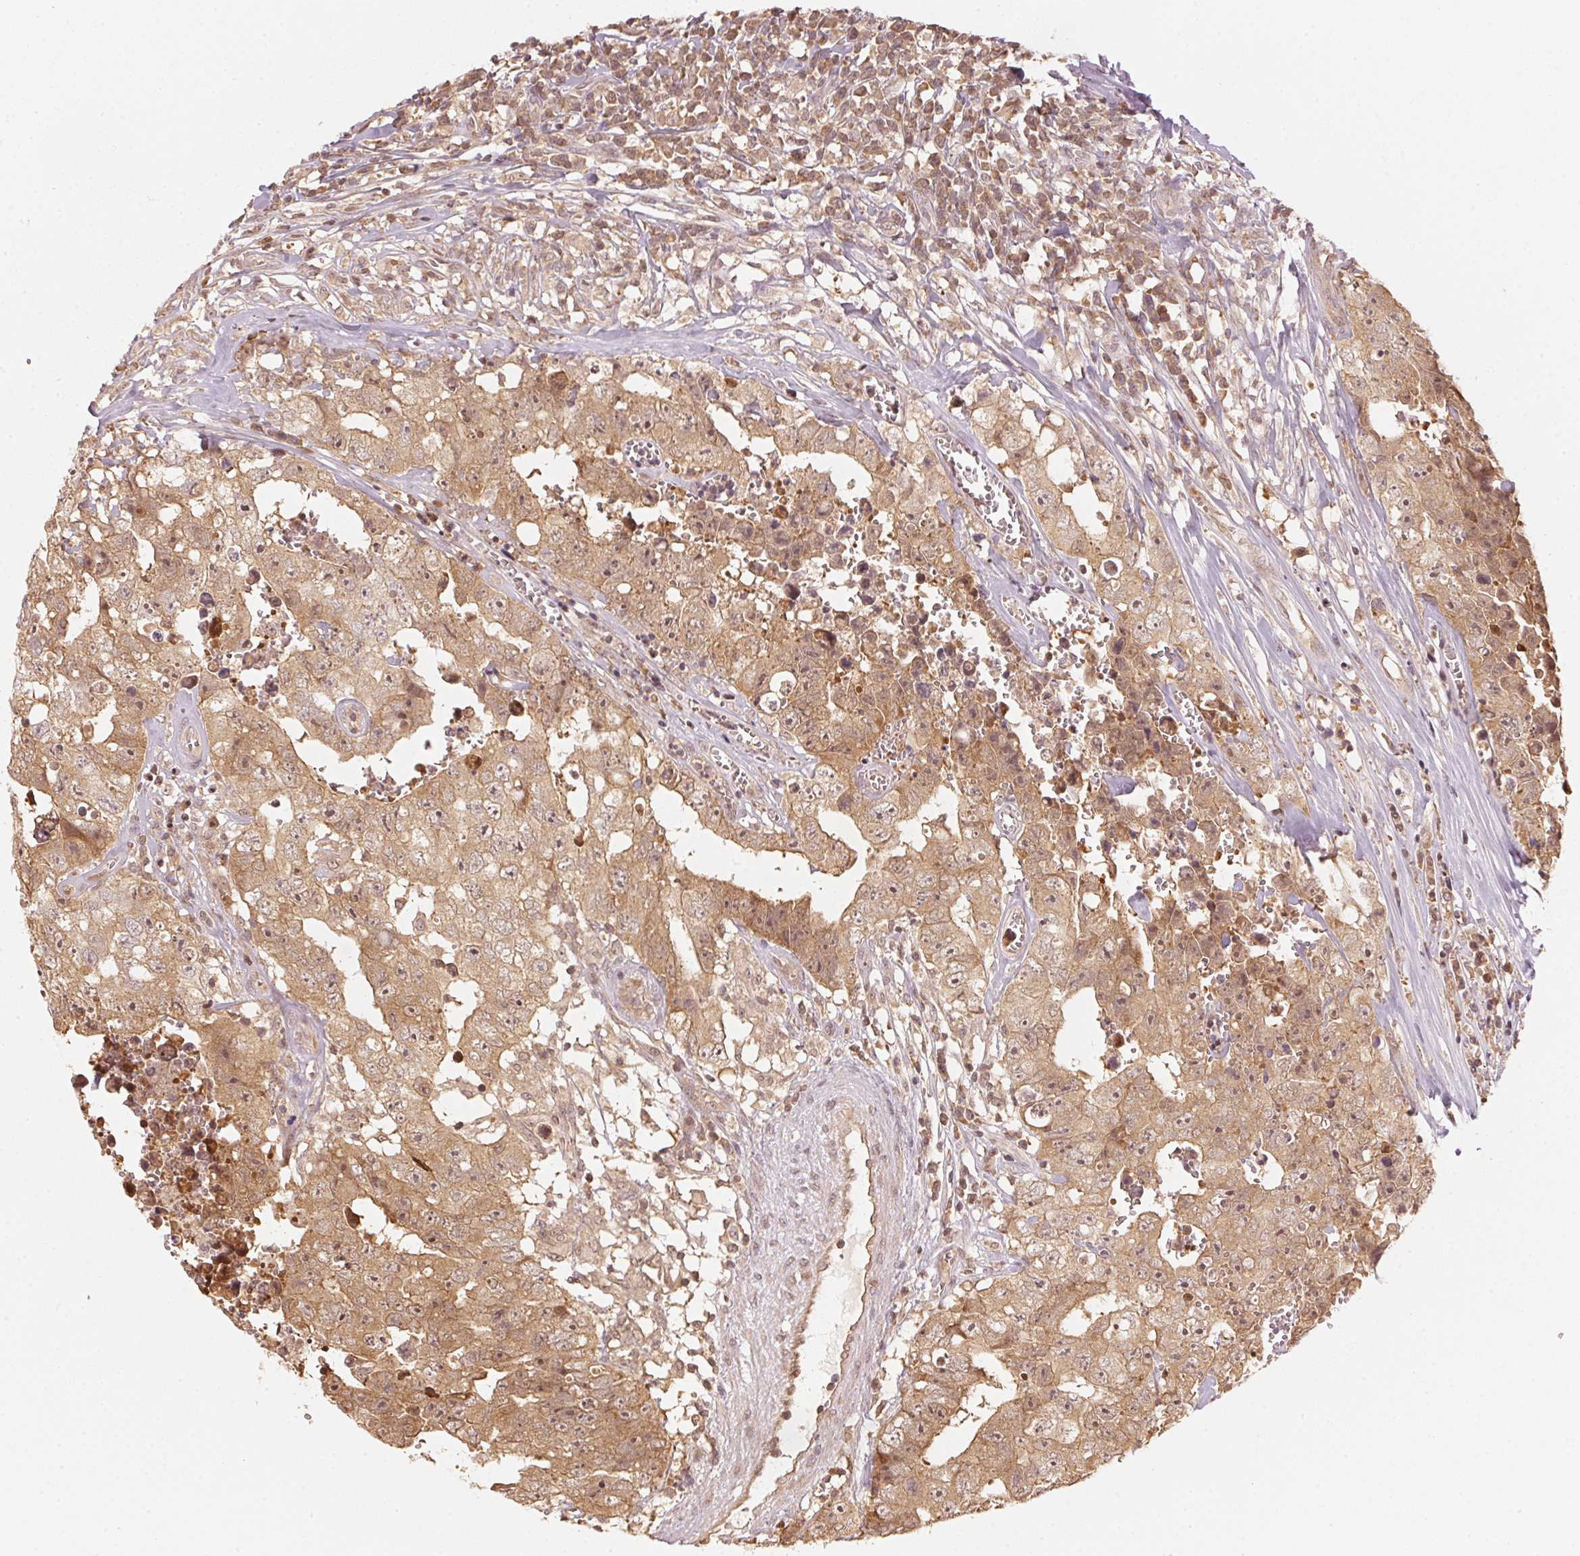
{"staining": {"intensity": "moderate", "quantity": "25%-75%", "location": "cytoplasmic/membranous,nuclear"}, "tissue": "testis cancer", "cell_type": "Tumor cells", "image_type": "cancer", "snomed": [{"axis": "morphology", "description": "Carcinoma, Embryonal, NOS"}, {"axis": "topography", "description": "Testis"}], "caption": "Immunohistochemistry (IHC) micrograph of human embryonal carcinoma (testis) stained for a protein (brown), which shows medium levels of moderate cytoplasmic/membranous and nuclear staining in about 25%-75% of tumor cells.", "gene": "UBE2L3", "patient": {"sex": "male", "age": 36}}